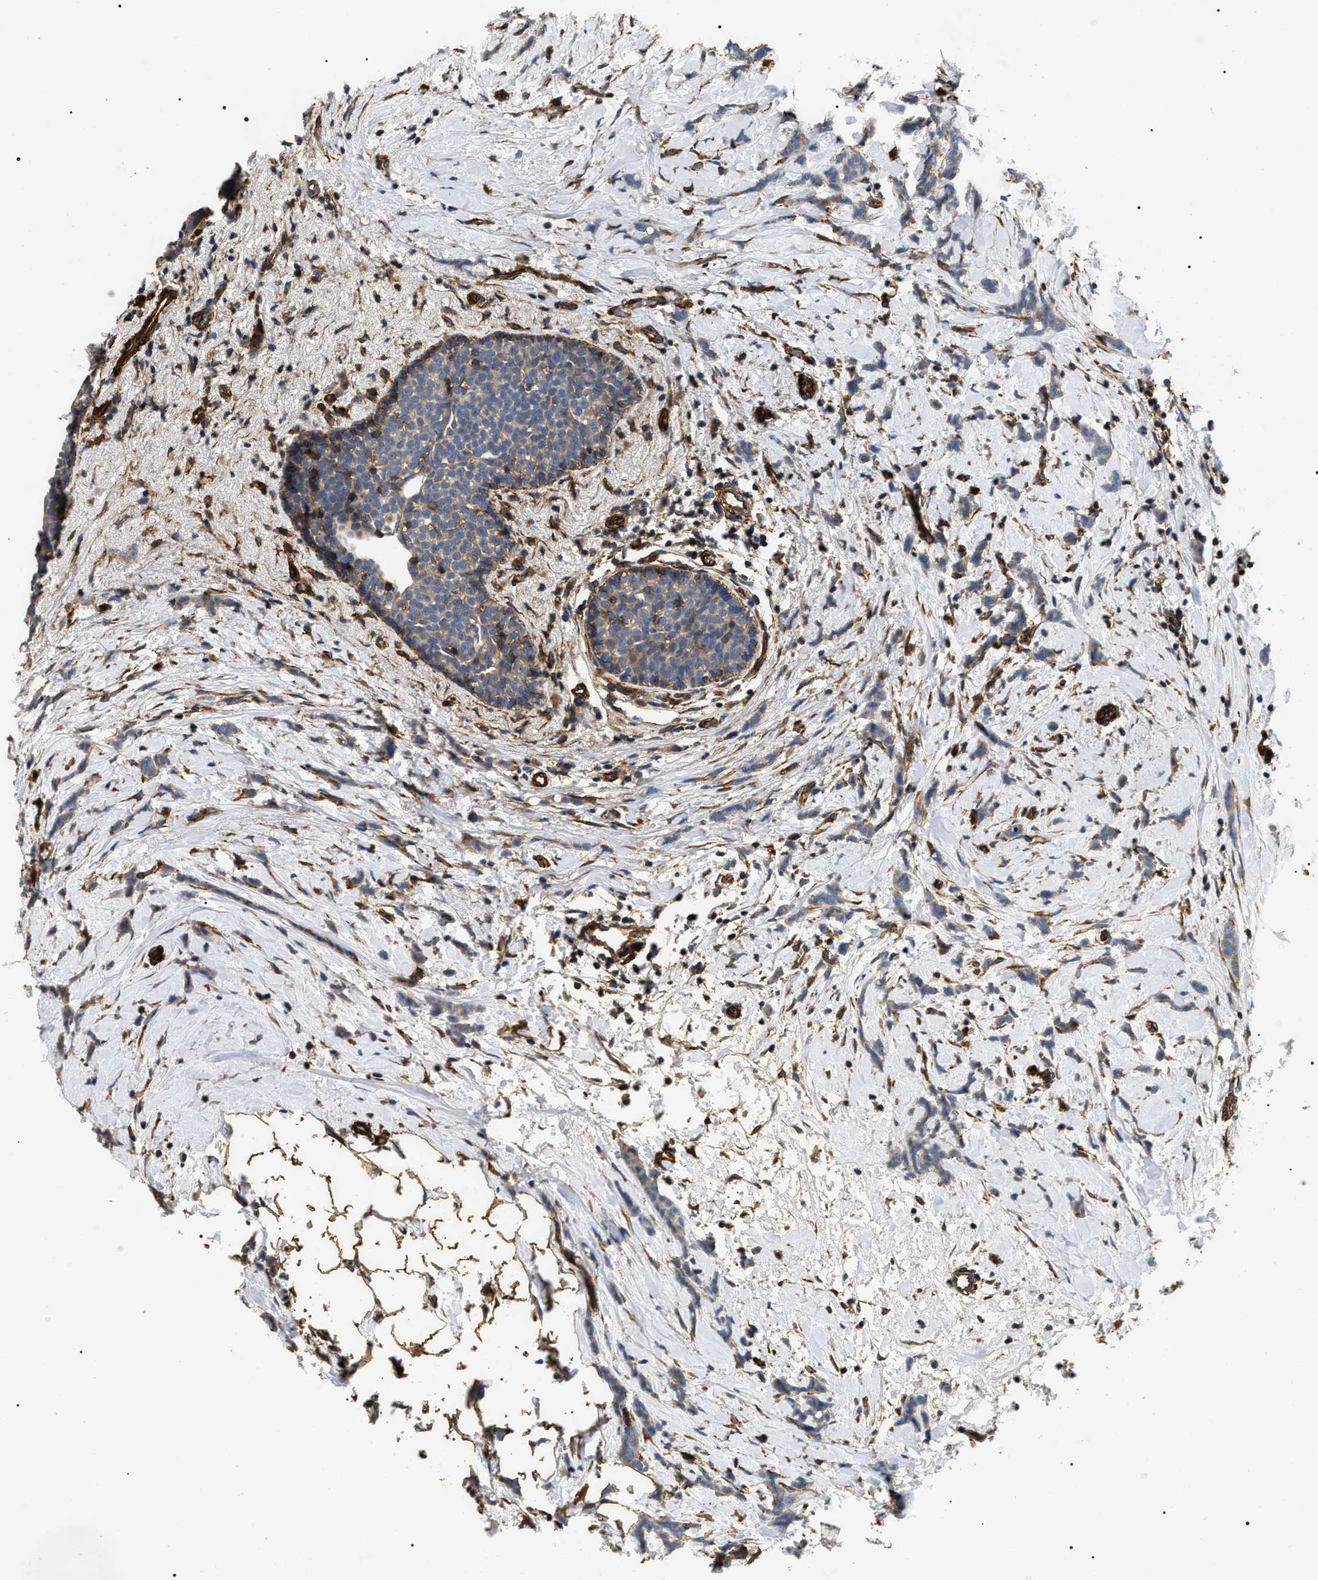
{"staining": {"intensity": "weak", "quantity": "25%-75%", "location": "cytoplasmic/membranous"}, "tissue": "breast cancer", "cell_type": "Tumor cells", "image_type": "cancer", "snomed": [{"axis": "morphology", "description": "Lobular carcinoma, in situ"}, {"axis": "morphology", "description": "Lobular carcinoma"}, {"axis": "topography", "description": "Breast"}], "caption": "Breast cancer (lobular carcinoma in situ) stained for a protein reveals weak cytoplasmic/membranous positivity in tumor cells.", "gene": "ZC3HAV1L", "patient": {"sex": "female", "age": 41}}